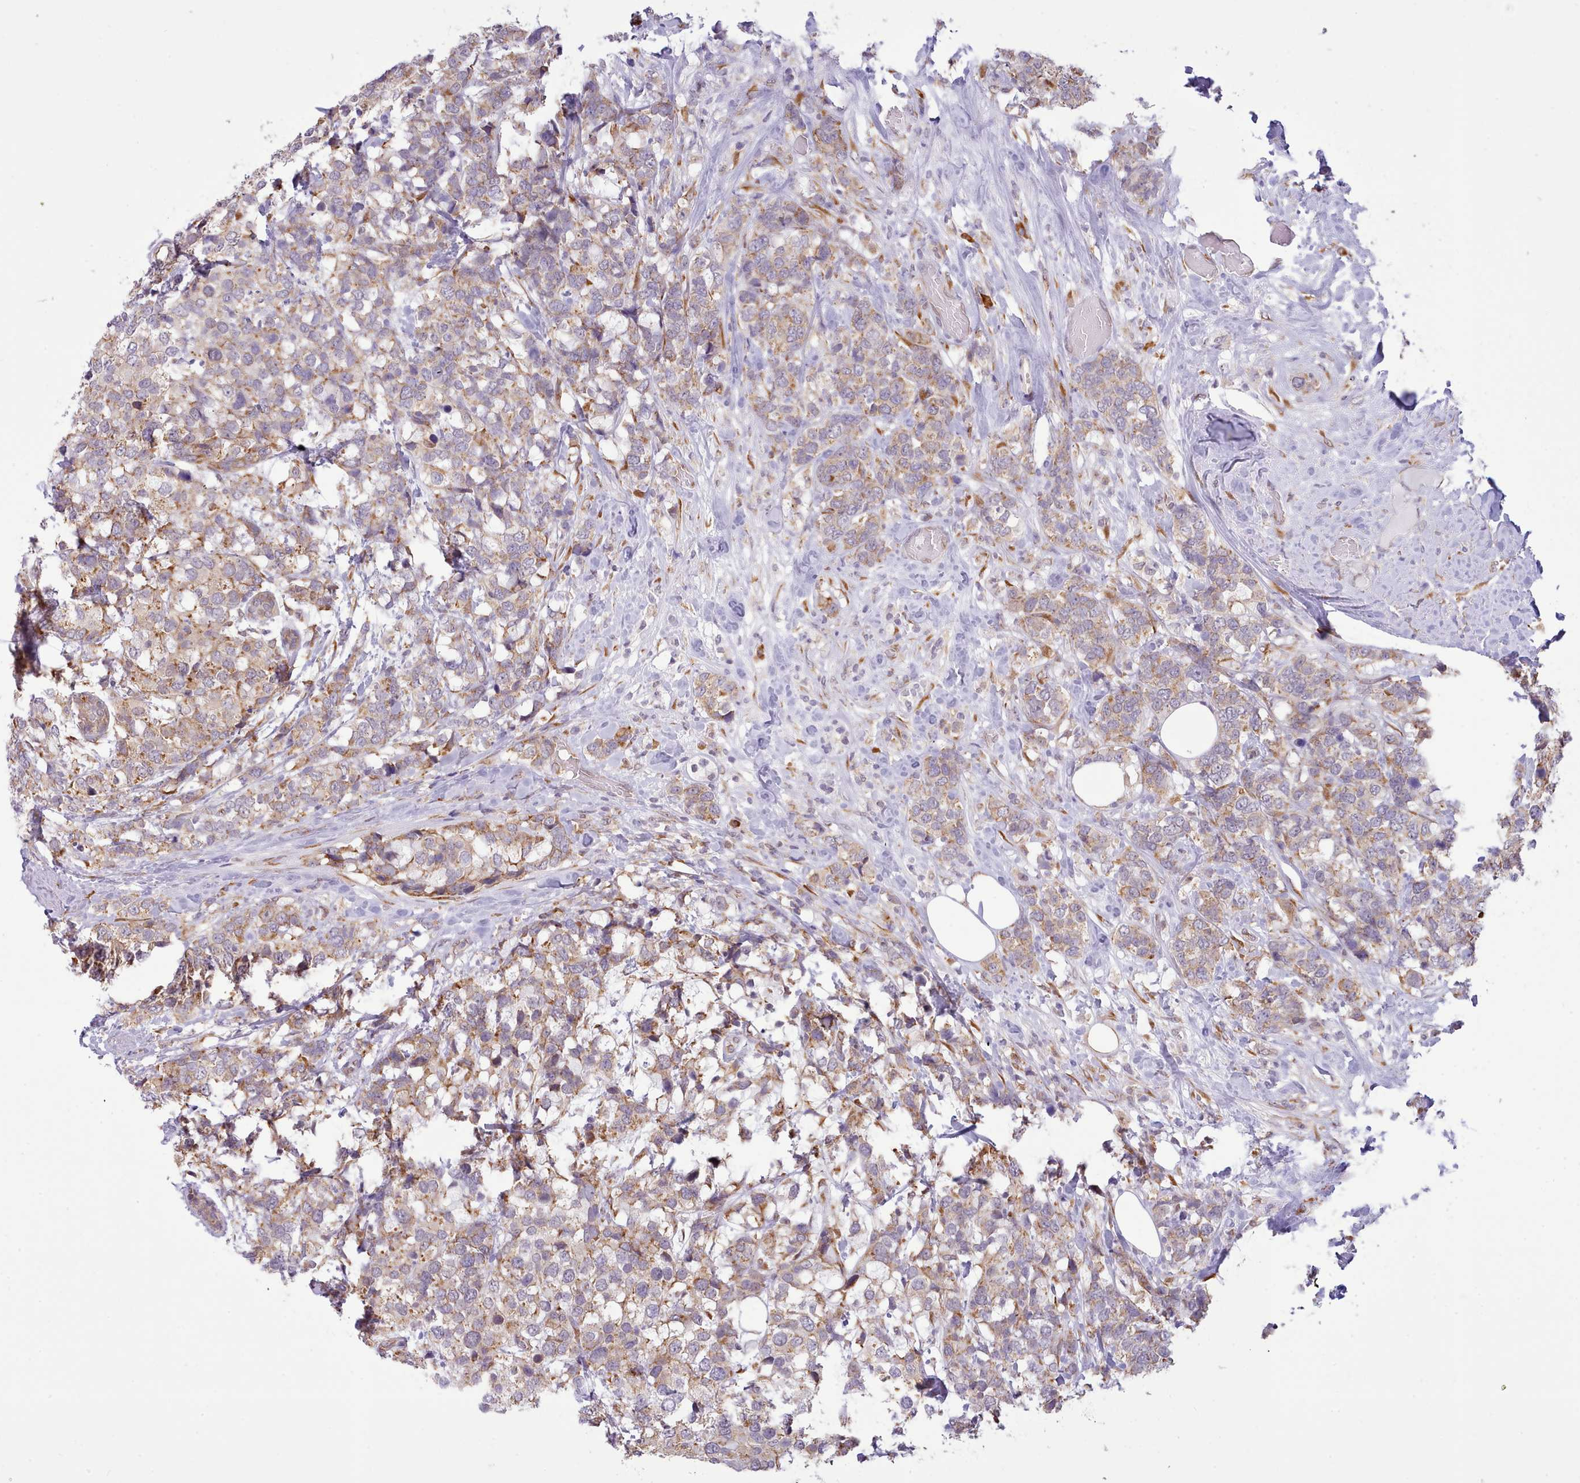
{"staining": {"intensity": "moderate", "quantity": ">75%", "location": "cytoplasmic/membranous"}, "tissue": "breast cancer", "cell_type": "Tumor cells", "image_type": "cancer", "snomed": [{"axis": "morphology", "description": "Lobular carcinoma"}, {"axis": "topography", "description": "Breast"}], "caption": "The immunohistochemical stain labels moderate cytoplasmic/membranous expression in tumor cells of lobular carcinoma (breast) tissue.", "gene": "SEC61B", "patient": {"sex": "female", "age": 59}}